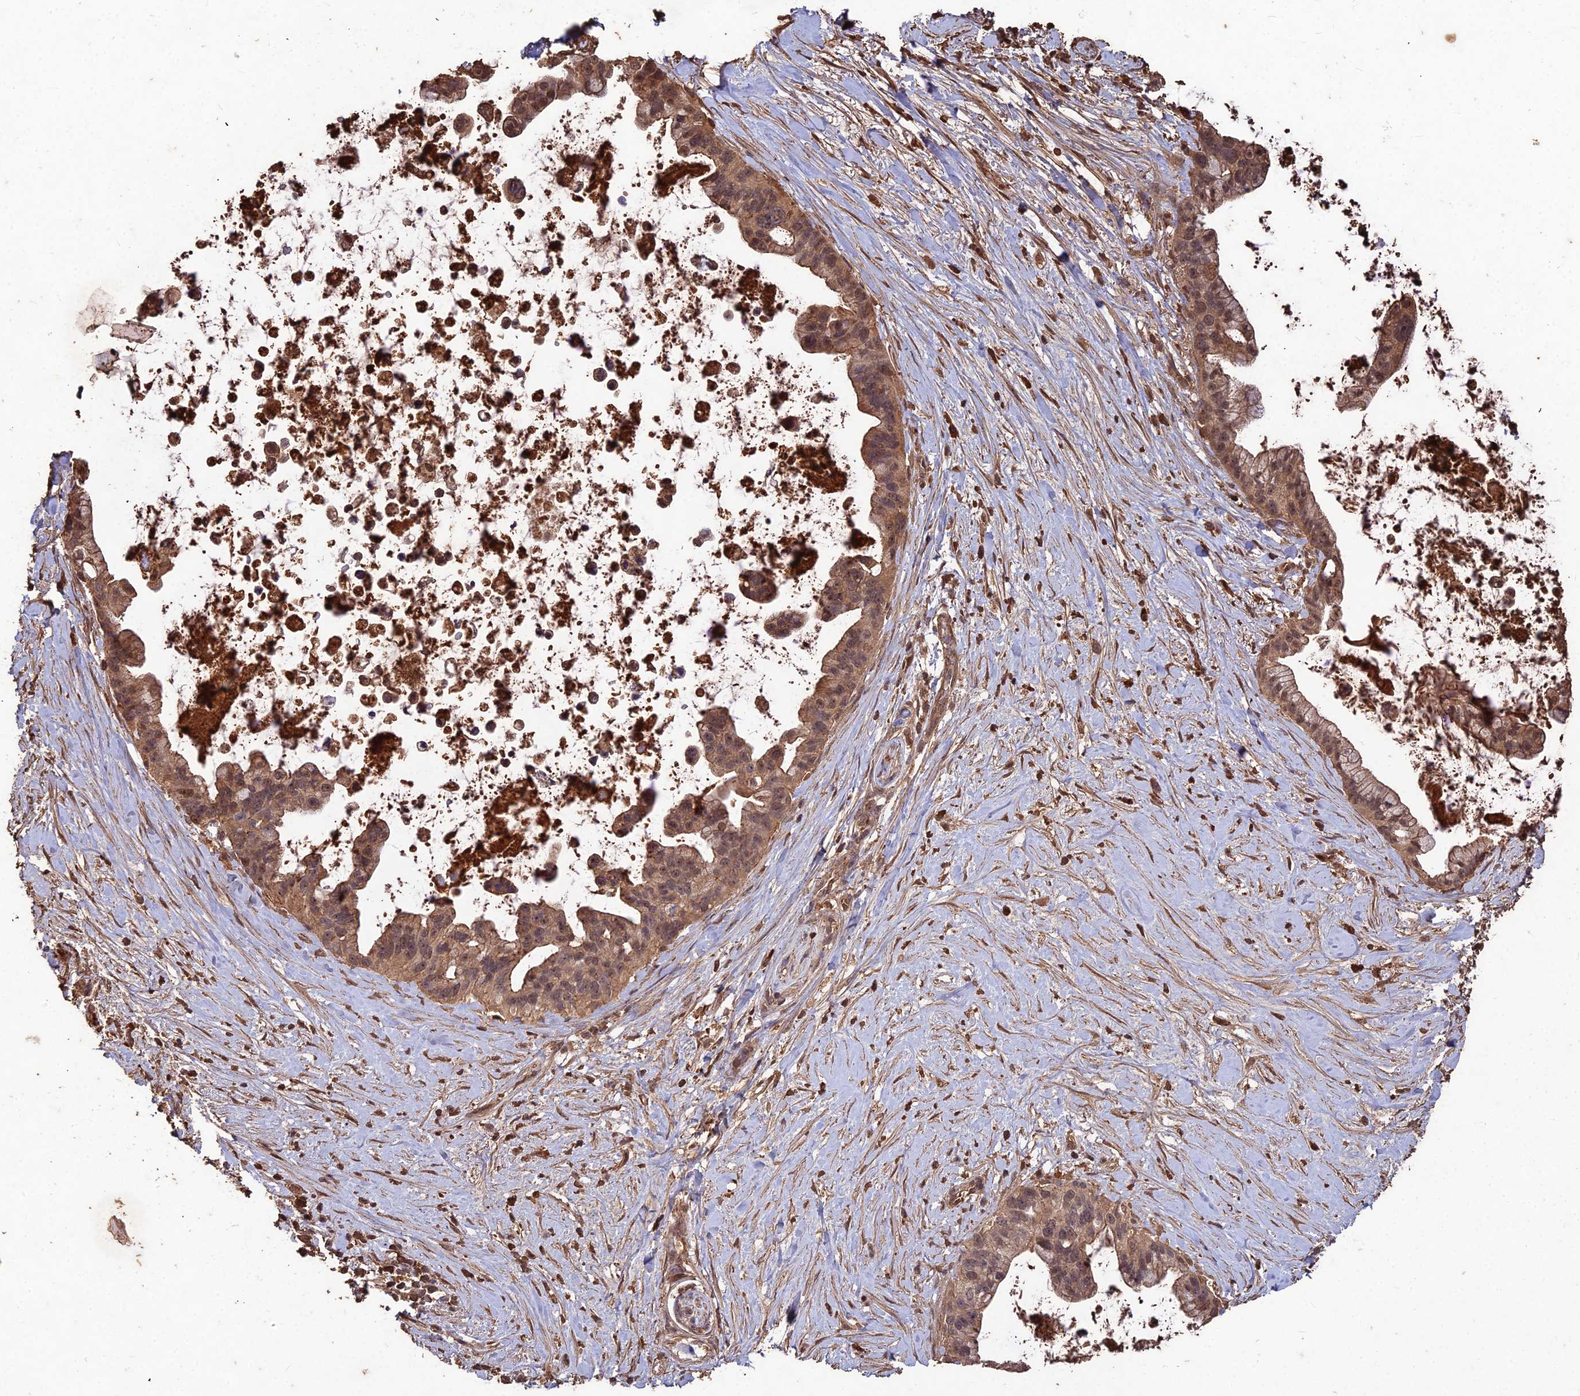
{"staining": {"intensity": "moderate", "quantity": ">75%", "location": "cytoplasmic/membranous,nuclear"}, "tissue": "pancreatic cancer", "cell_type": "Tumor cells", "image_type": "cancer", "snomed": [{"axis": "morphology", "description": "Adenocarcinoma, NOS"}, {"axis": "topography", "description": "Pancreas"}], "caption": "Moderate cytoplasmic/membranous and nuclear staining is appreciated in about >75% of tumor cells in pancreatic adenocarcinoma.", "gene": "SYMPK", "patient": {"sex": "female", "age": 83}}